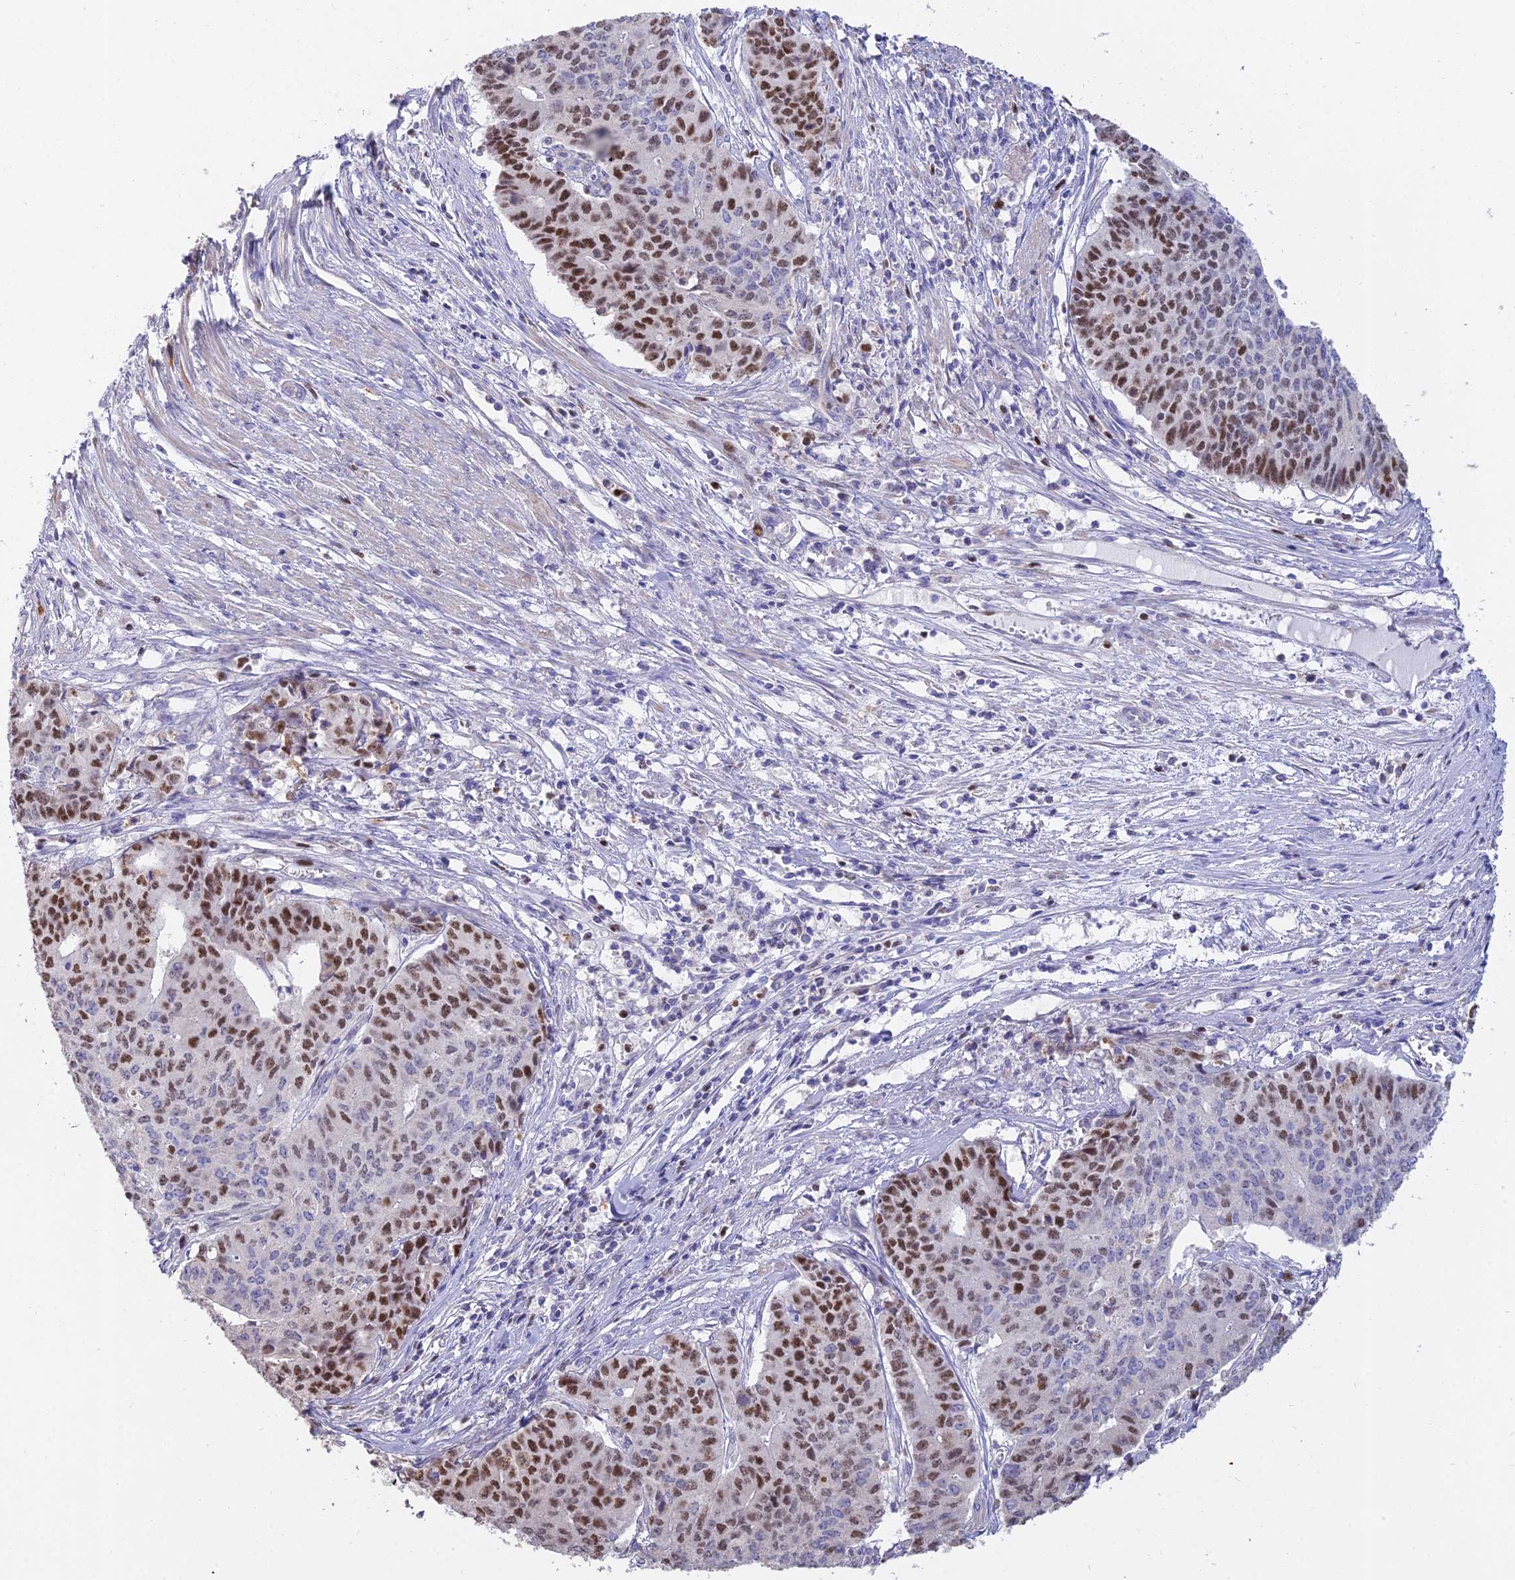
{"staining": {"intensity": "strong", "quantity": "25%-75%", "location": "nuclear"}, "tissue": "endometrial cancer", "cell_type": "Tumor cells", "image_type": "cancer", "snomed": [{"axis": "morphology", "description": "Adenocarcinoma, NOS"}, {"axis": "topography", "description": "Endometrium"}], "caption": "Immunohistochemistry (IHC) micrograph of human adenocarcinoma (endometrial) stained for a protein (brown), which exhibits high levels of strong nuclear staining in approximately 25%-75% of tumor cells.", "gene": "MCM2", "patient": {"sex": "female", "age": 59}}